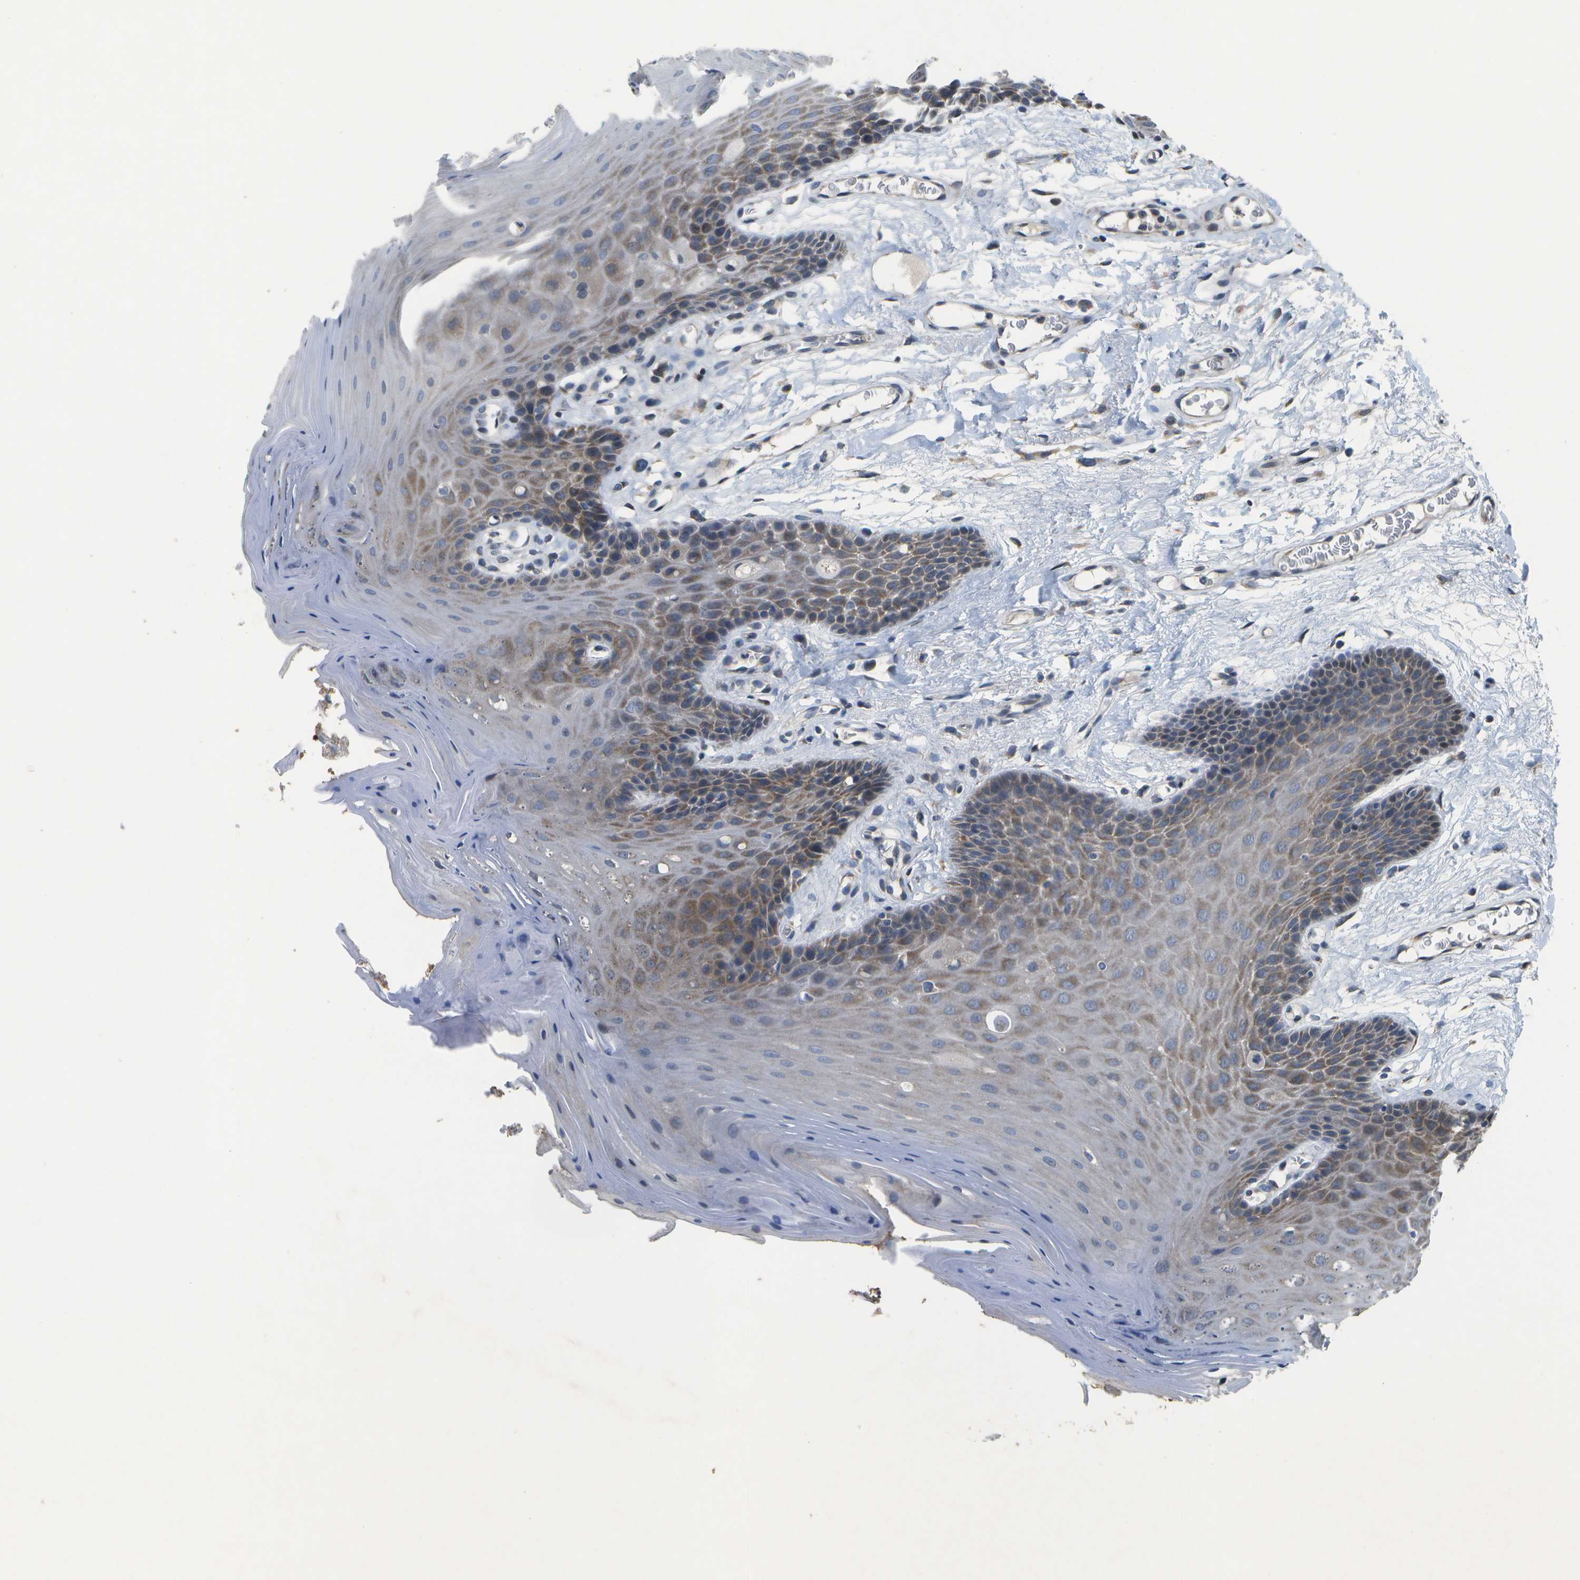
{"staining": {"intensity": "moderate", "quantity": ">75%", "location": "cytoplasmic/membranous"}, "tissue": "oral mucosa", "cell_type": "Squamous epithelial cells", "image_type": "normal", "snomed": [{"axis": "morphology", "description": "Normal tissue, NOS"}, {"axis": "morphology", "description": "Squamous cell carcinoma, NOS"}, {"axis": "topography", "description": "Oral tissue"}, {"axis": "topography", "description": "Head-Neck"}], "caption": "IHC (DAB) staining of unremarkable human oral mucosa exhibits moderate cytoplasmic/membranous protein positivity in approximately >75% of squamous epithelial cells. The protein of interest is stained brown, and the nuclei are stained in blue (DAB (3,3'-diaminobenzidine) IHC with brightfield microscopy, high magnification).", "gene": "HADHA", "patient": {"sex": "male", "age": 71}}